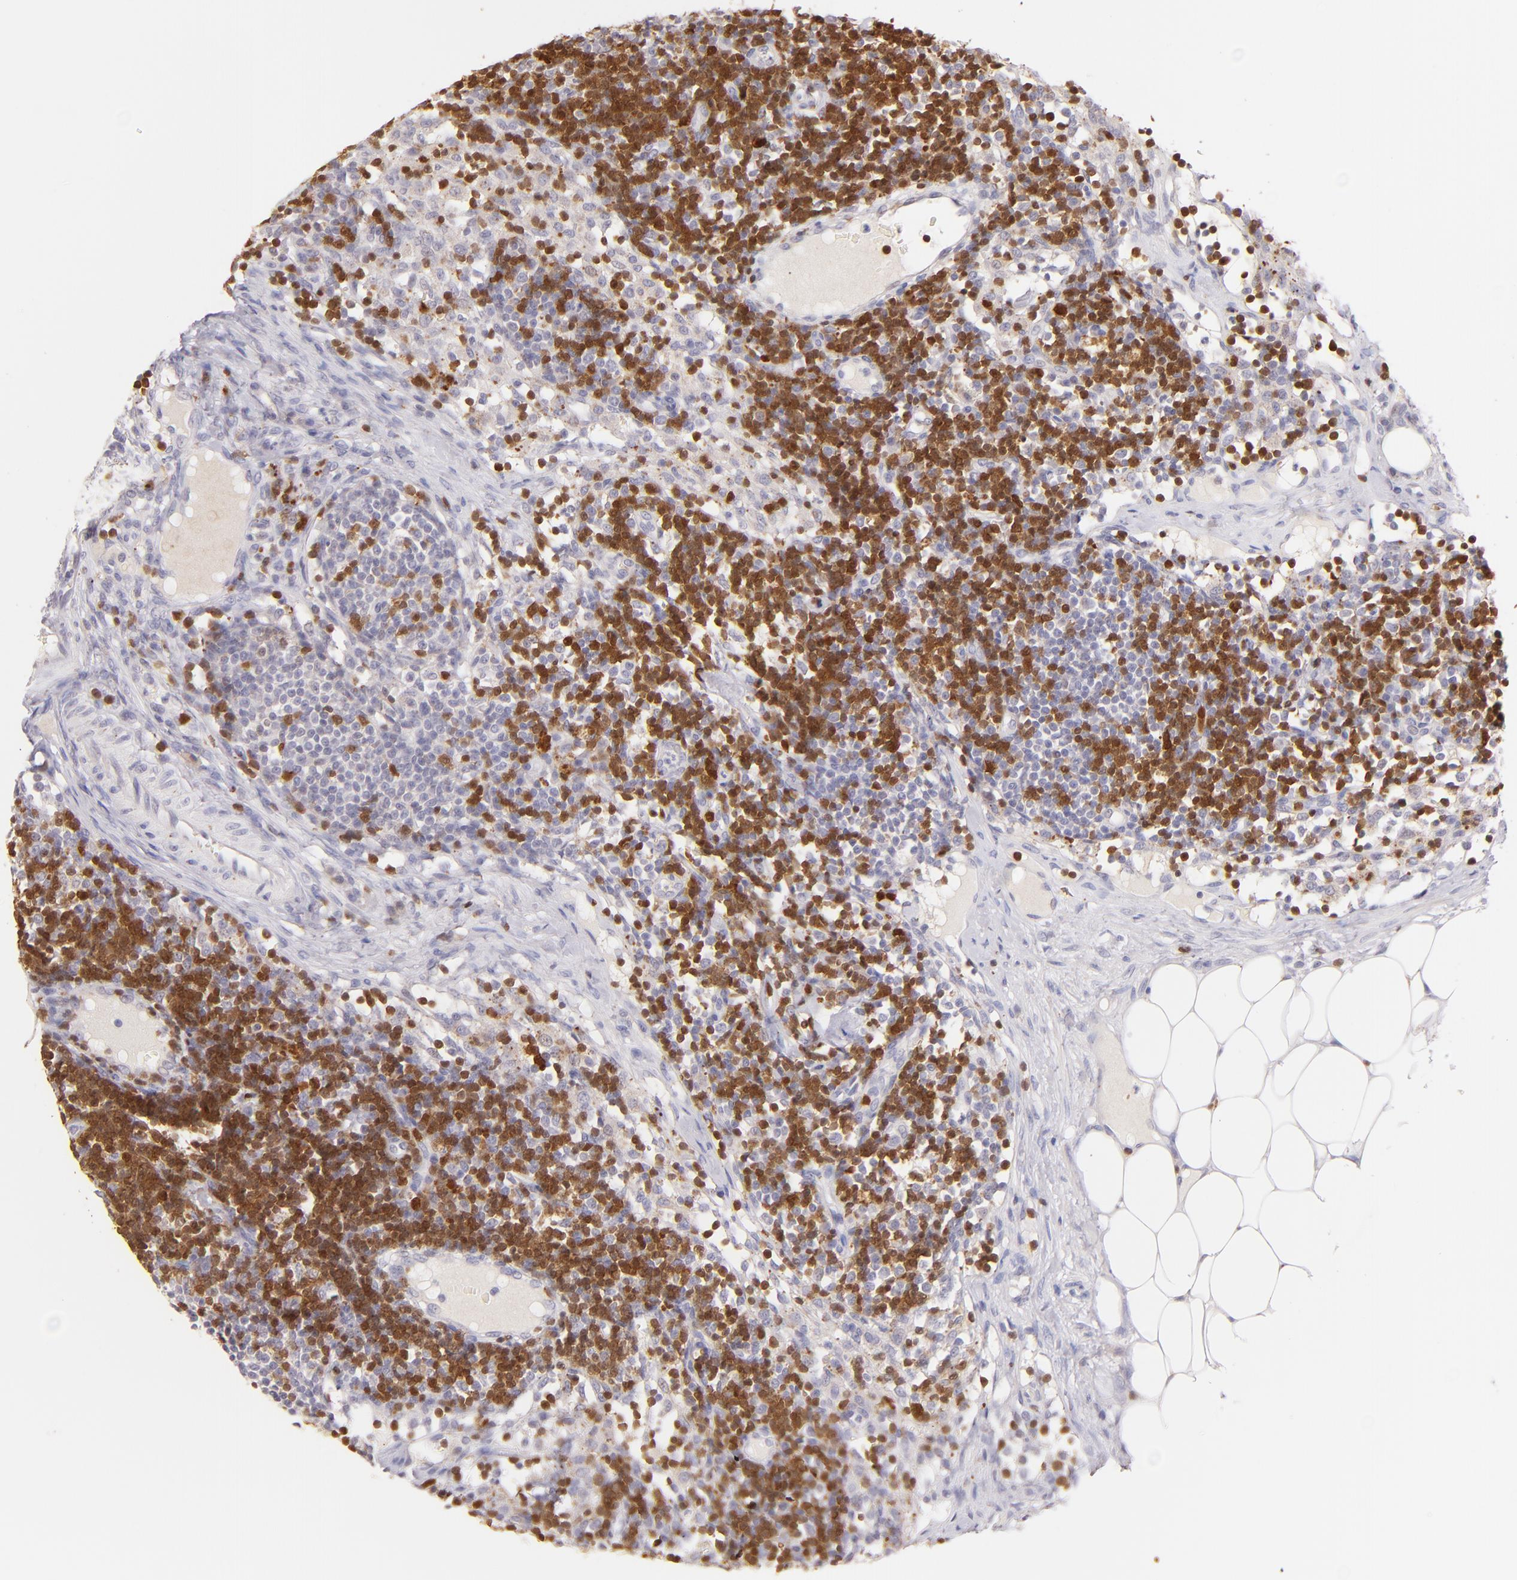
{"staining": {"intensity": "negative", "quantity": "none", "location": "none"}, "tissue": "lymph node", "cell_type": "Germinal center cells", "image_type": "normal", "snomed": [{"axis": "morphology", "description": "Normal tissue, NOS"}, {"axis": "topography", "description": "Lymph node"}], "caption": "High power microscopy micrograph of an immunohistochemistry histopathology image of normal lymph node, revealing no significant expression in germinal center cells.", "gene": "ZAP70", "patient": {"sex": "female", "age": 42}}